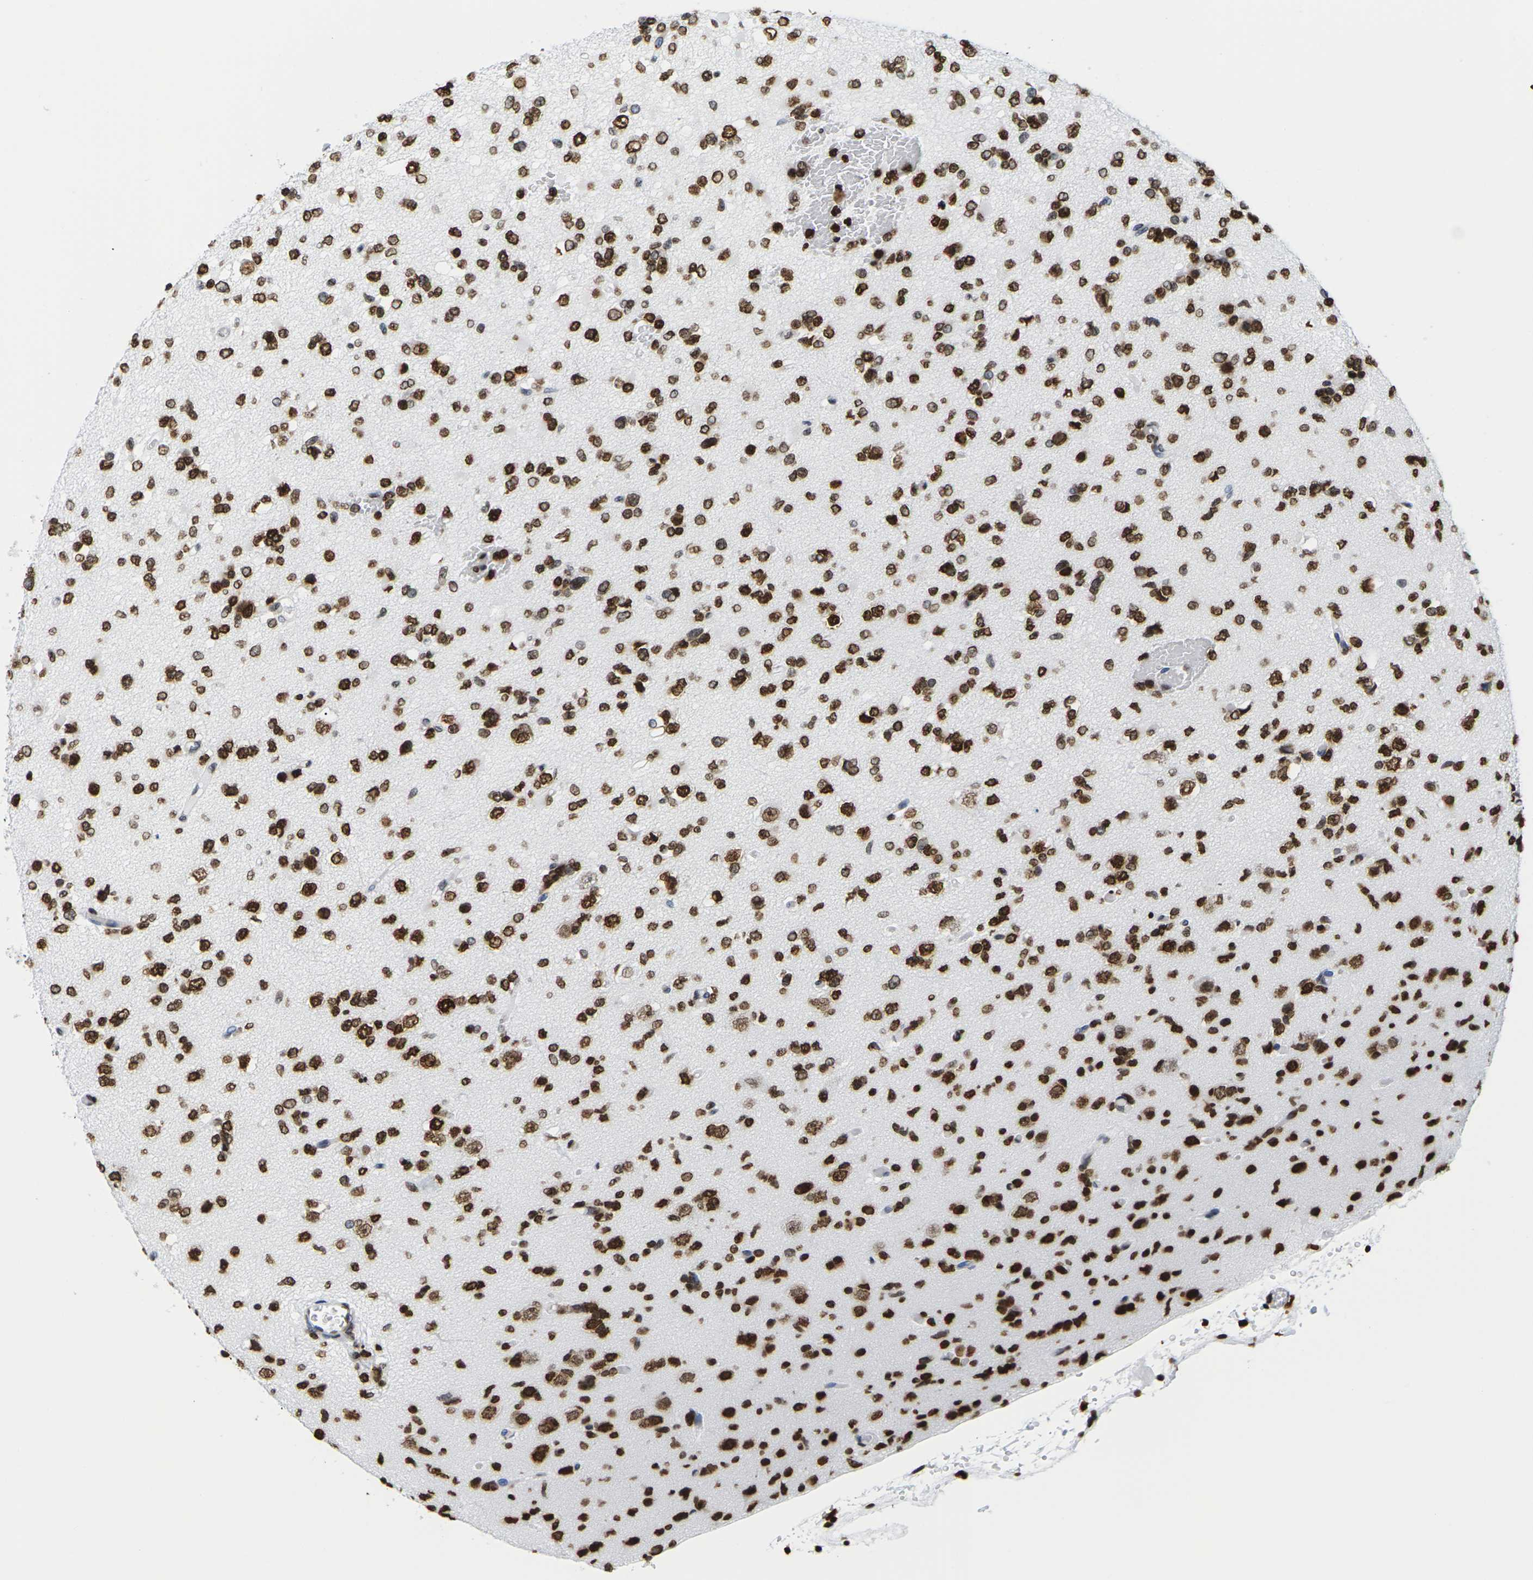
{"staining": {"intensity": "strong", "quantity": ">75%", "location": "cytoplasmic/membranous,nuclear"}, "tissue": "glioma", "cell_type": "Tumor cells", "image_type": "cancer", "snomed": [{"axis": "morphology", "description": "Glioma, malignant, Low grade"}, {"axis": "topography", "description": "Brain"}], "caption": "Immunohistochemistry (DAB) staining of human low-grade glioma (malignant) reveals strong cytoplasmic/membranous and nuclear protein staining in approximately >75% of tumor cells.", "gene": "H2AC21", "patient": {"sex": "female", "age": 22}}